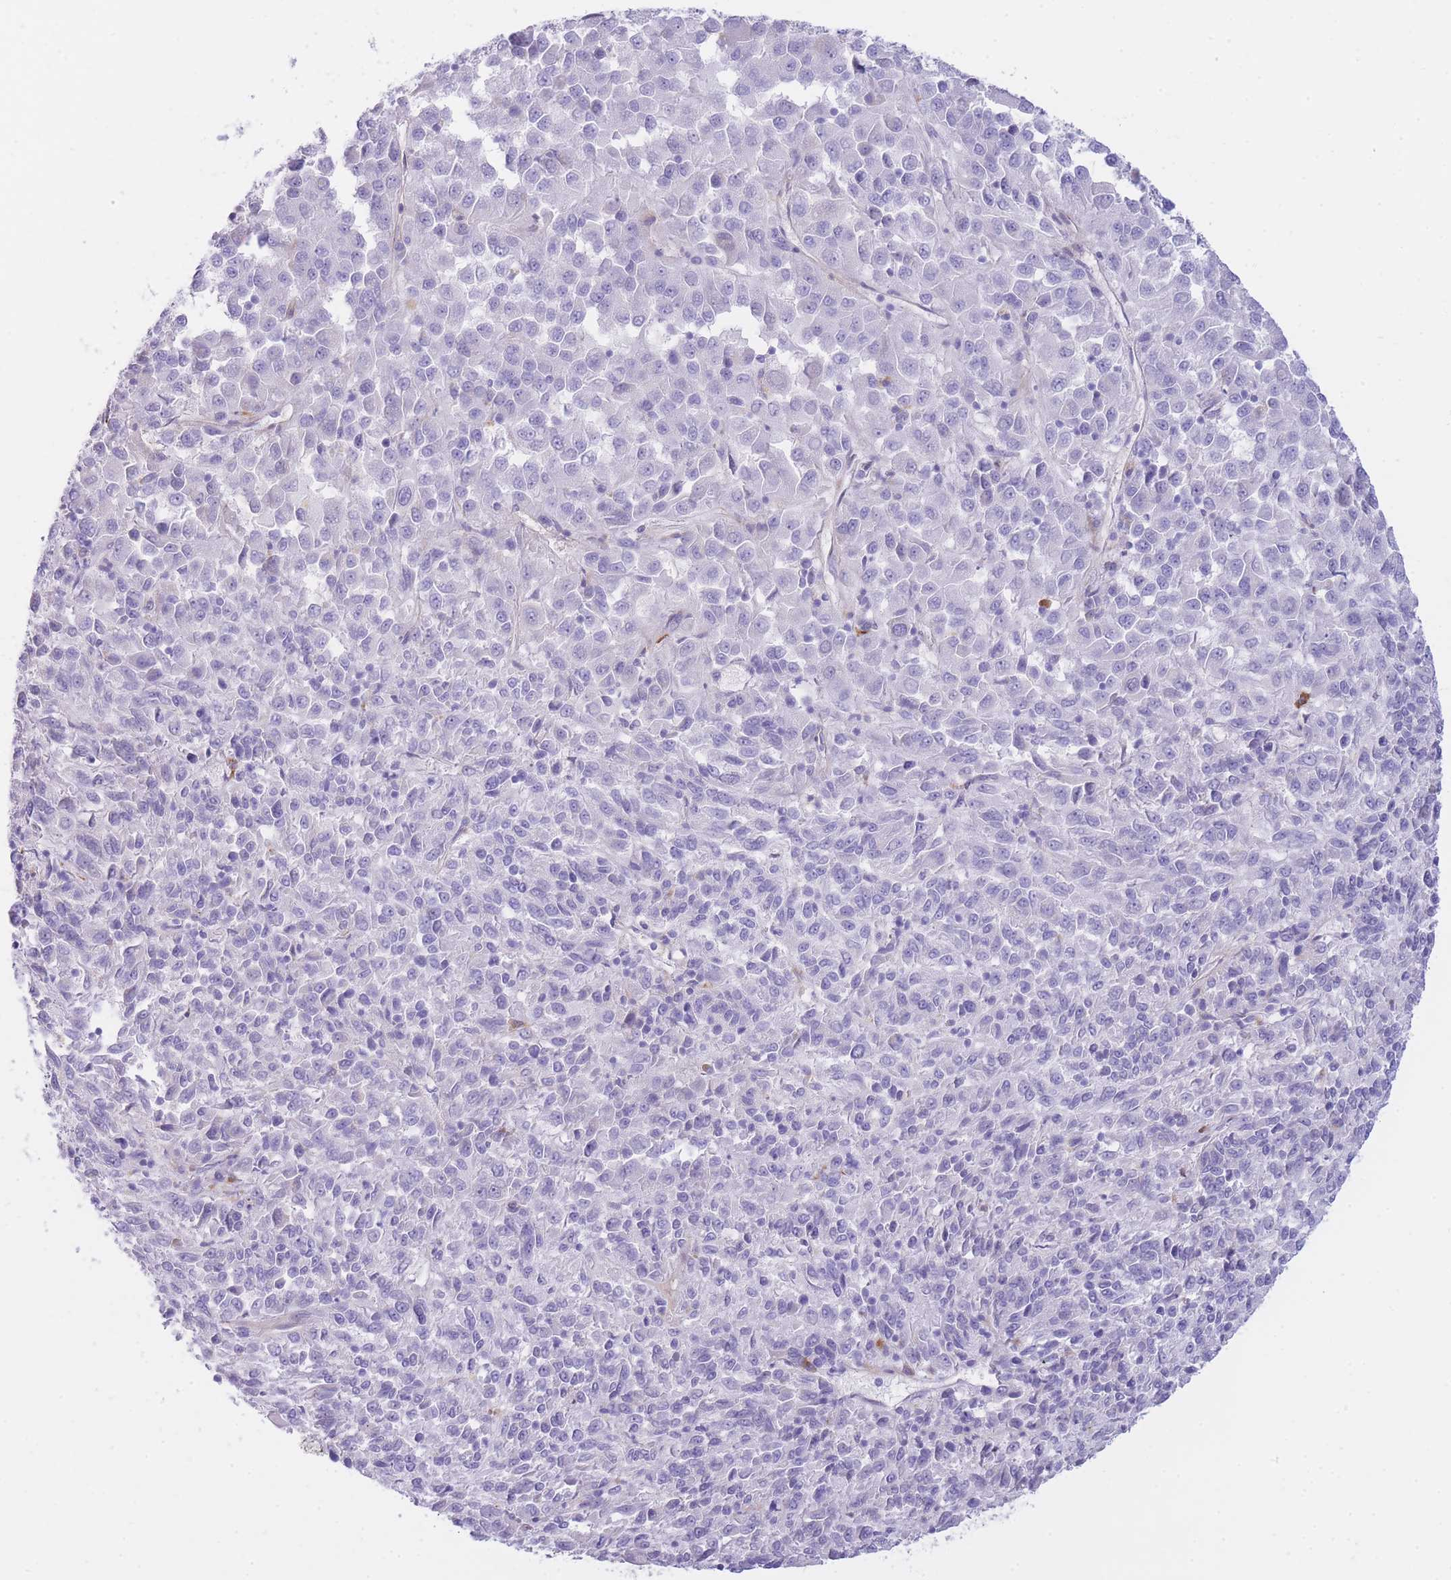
{"staining": {"intensity": "negative", "quantity": "none", "location": "none"}, "tissue": "melanoma", "cell_type": "Tumor cells", "image_type": "cancer", "snomed": [{"axis": "morphology", "description": "Malignant melanoma, Metastatic site"}, {"axis": "topography", "description": "Lung"}], "caption": "A high-resolution micrograph shows IHC staining of malignant melanoma (metastatic site), which exhibits no significant staining in tumor cells.", "gene": "PLBD1", "patient": {"sex": "male", "age": 64}}